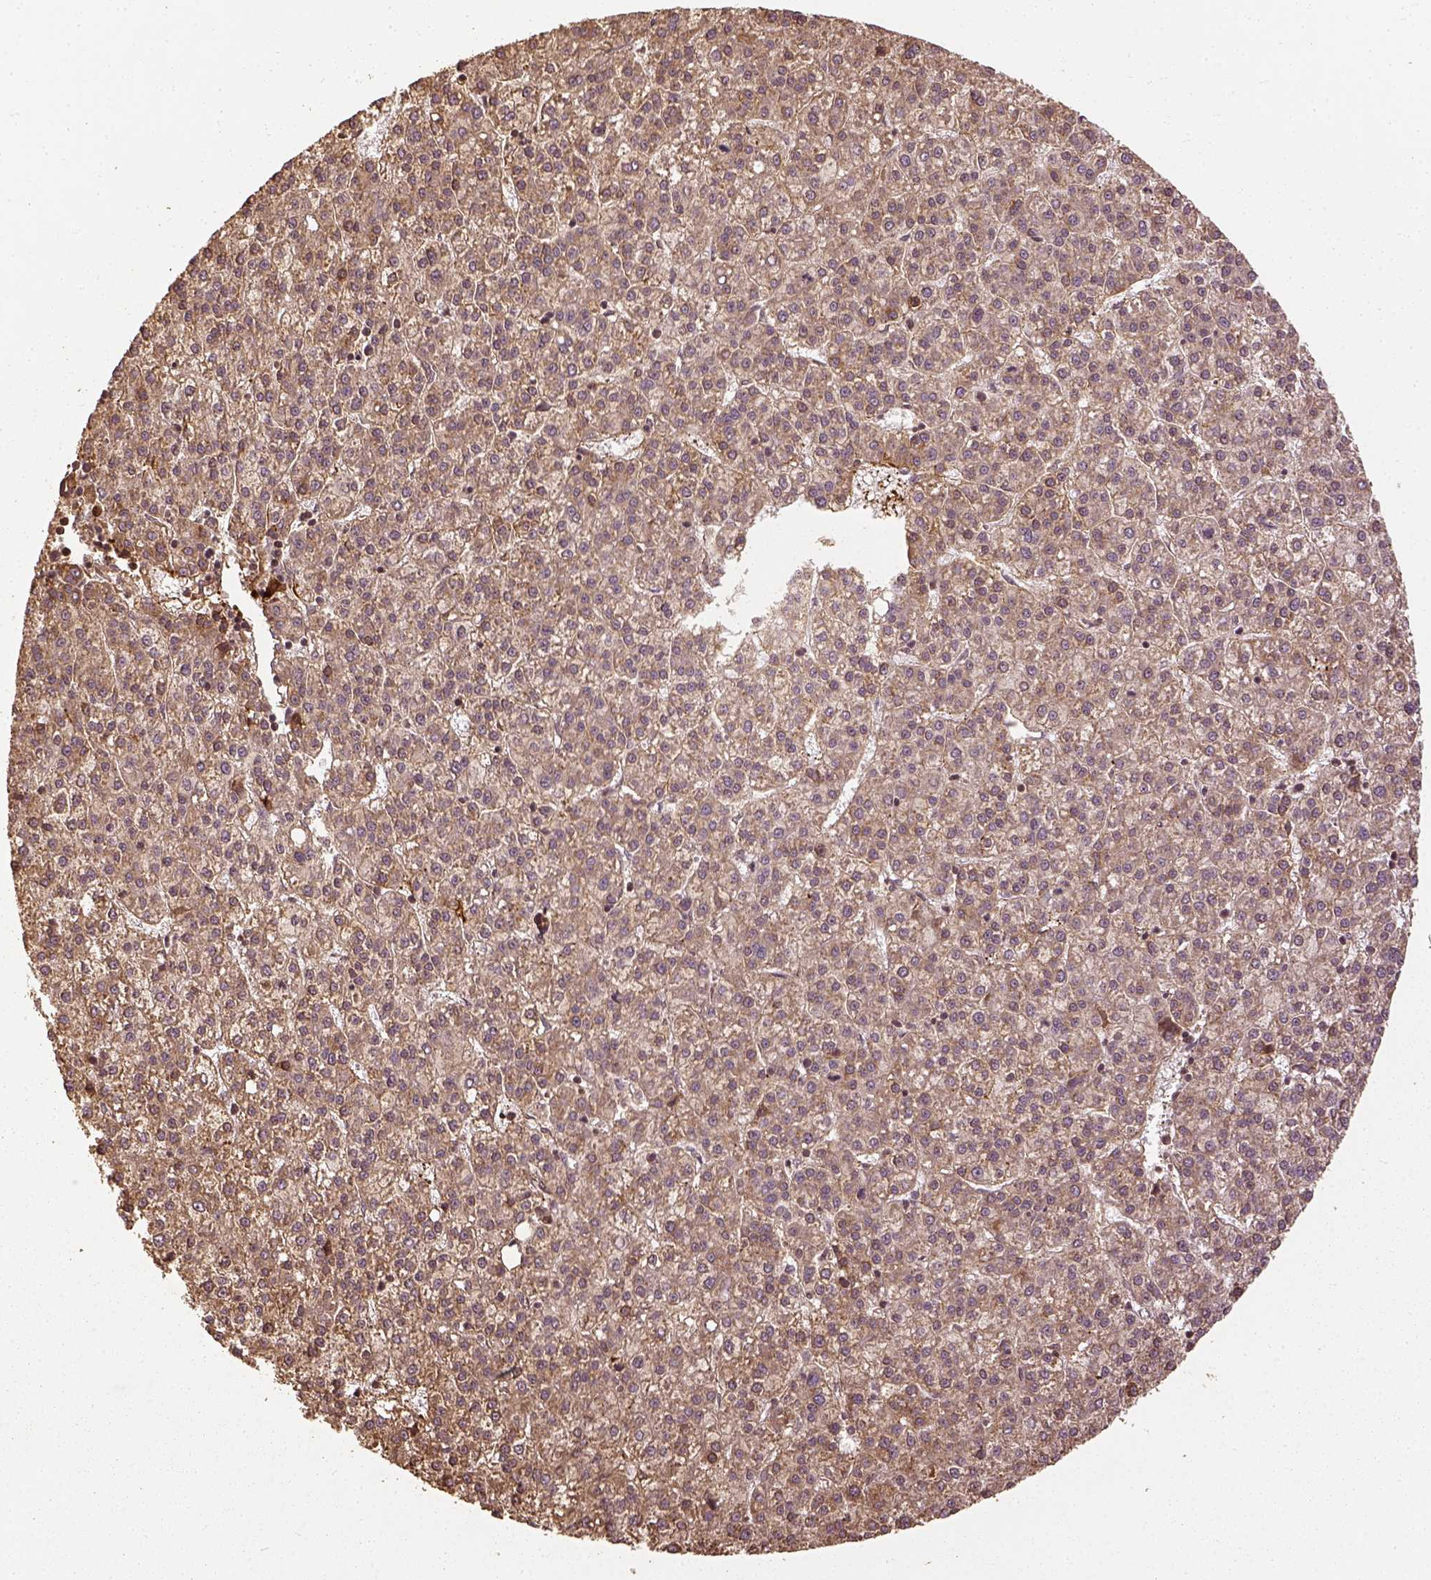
{"staining": {"intensity": "moderate", "quantity": "25%-75%", "location": "cytoplasmic/membranous"}, "tissue": "liver cancer", "cell_type": "Tumor cells", "image_type": "cancer", "snomed": [{"axis": "morphology", "description": "Carcinoma, Hepatocellular, NOS"}, {"axis": "topography", "description": "Liver"}], "caption": "Immunohistochemical staining of human liver cancer (hepatocellular carcinoma) demonstrates medium levels of moderate cytoplasmic/membranous positivity in about 25%-75% of tumor cells.", "gene": "VEGFA", "patient": {"sex": "female", "age": 58}}